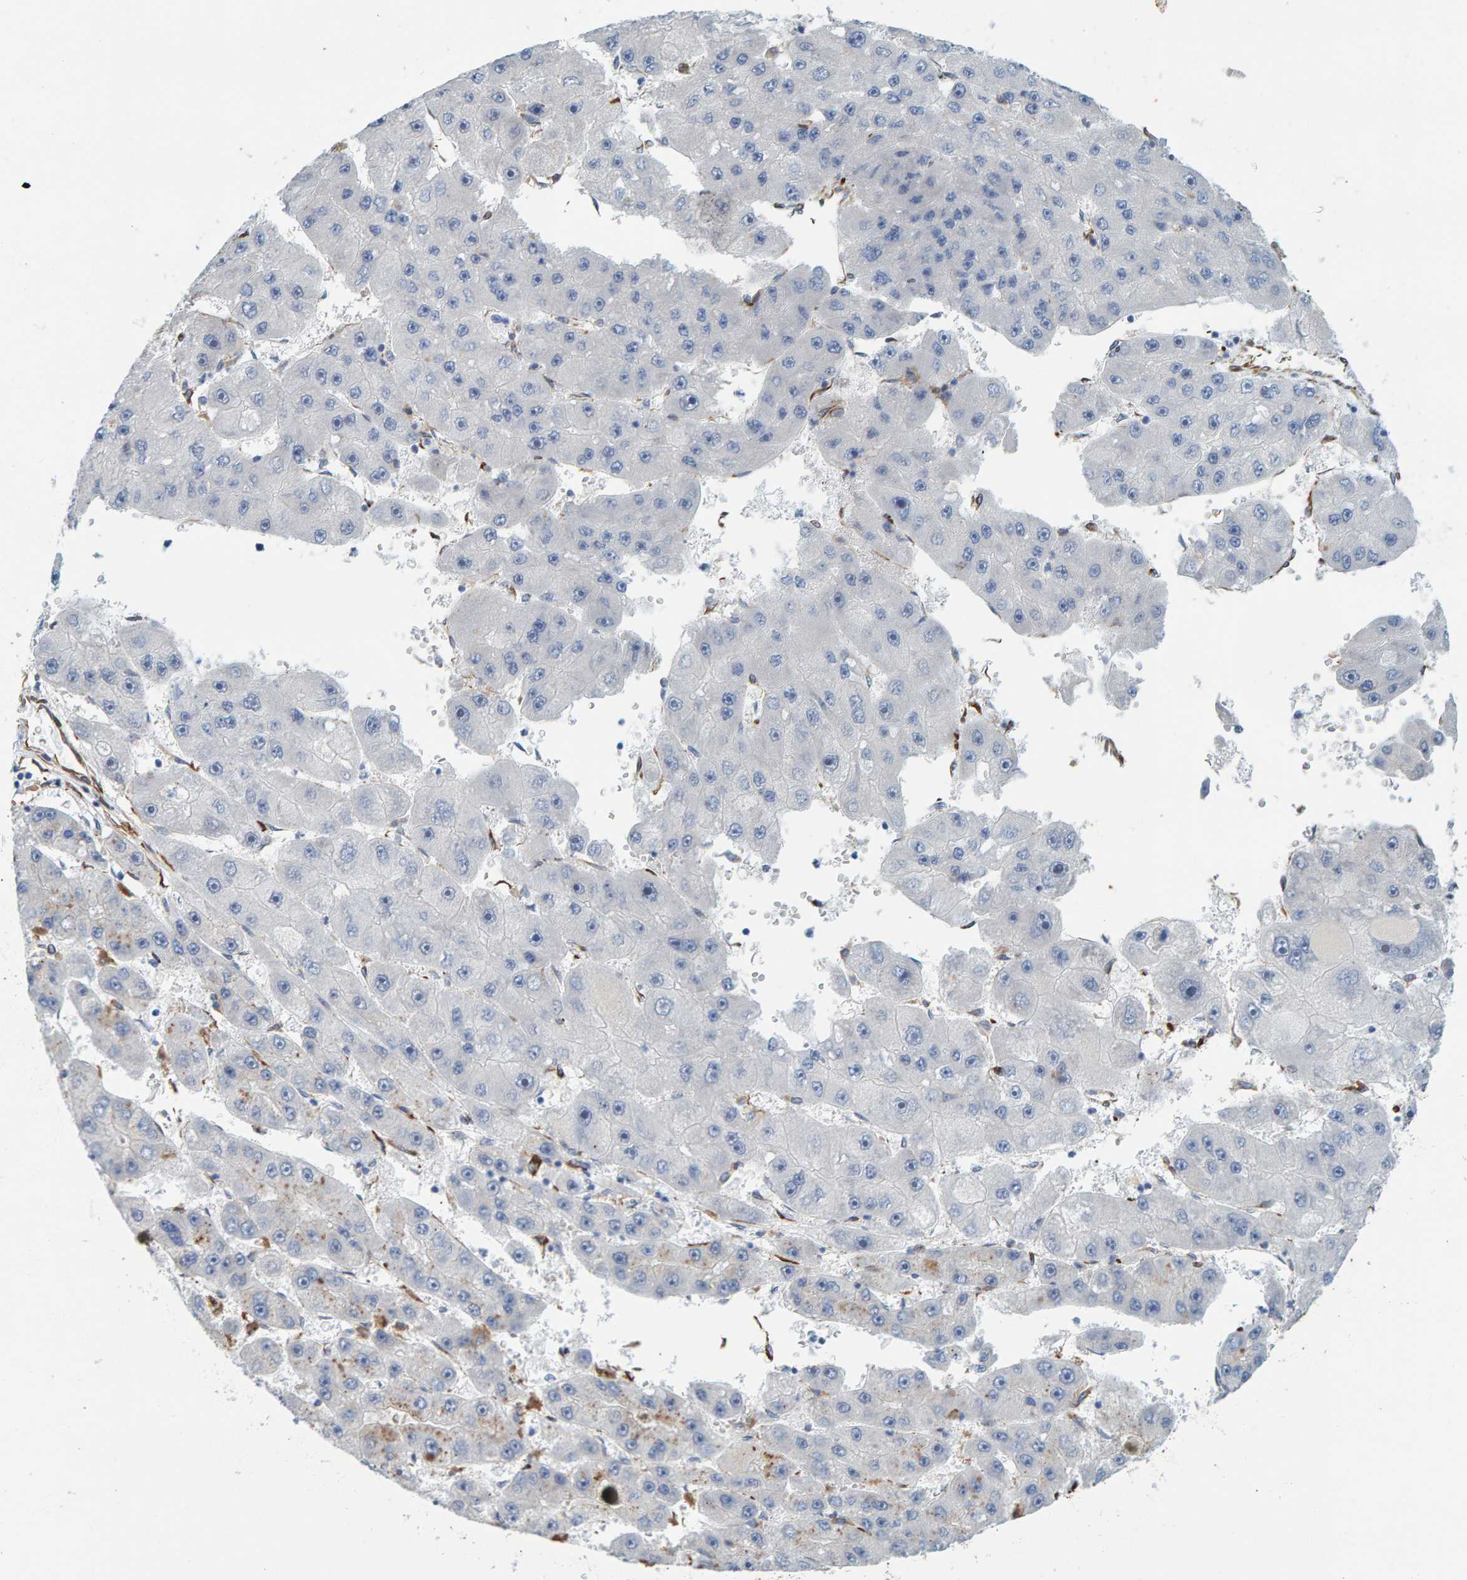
{"staining": {"intensity": "negative", "quantity": "none", "location": "none"}, "tissue": "liver cancer", "cell_type": "Tumor cells", "image_type": "cancer", "snomed": [{"axis": "morphology", "description": "Carcinoma, Hepatocellular, NOS"}, {"axis": "topography", "description": "Liver"}], "caption": "Immunohistochemistry image of neoplastic tissue: liver hepatocellular carcinoma stained with DAB displays no significant protein staining in tumor cells.", "gene": "MMP16", "patient": {"sex": "female", "age": 61}}